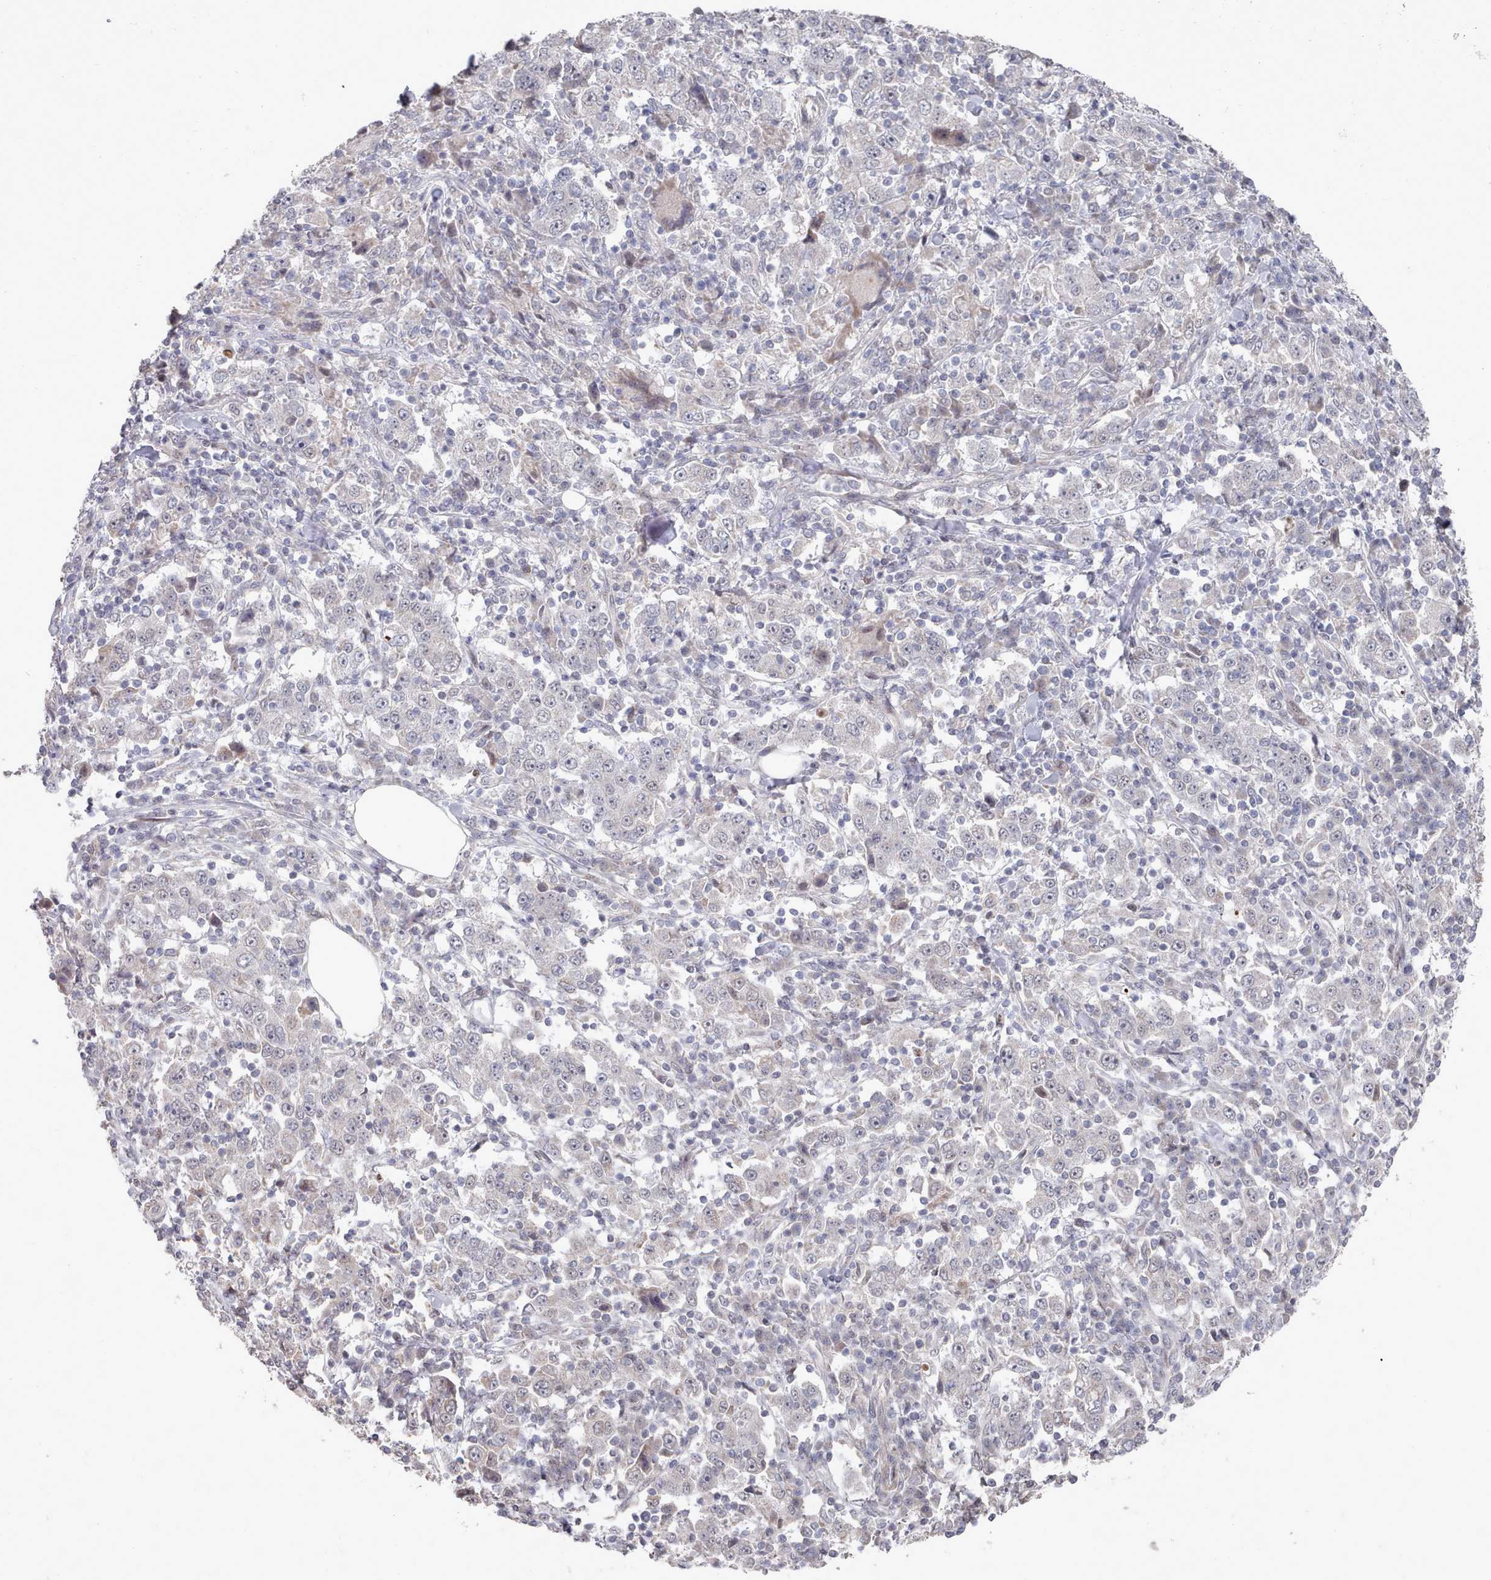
{"staining": {"intensity": "negative", "quantity": "none", "location": "none"}, "tissue": "stomach cancer", "cell_type": "Tumor cells", "image_type": "cancer", "snomed": [{"axis": "morphology", "description": "Normal tissue, NOS"}, {"axis": "morphology", "description": "Adenocarcinoma, NOS"}, {"axis": "topography", "description": "Stomach, upper"}, {"axis": "topography", "description": "Stomach"}], "caption": "Photomicrograph shows no protein staining in tumor cells of stomach adenocarcinoma tissue. (DAB (3,3'-diaminobenzidine) immunohistochemistry with hematoxylin counter stain).", "gene": "CPSF4", "patient": {"sex": "male", "age": 59}}